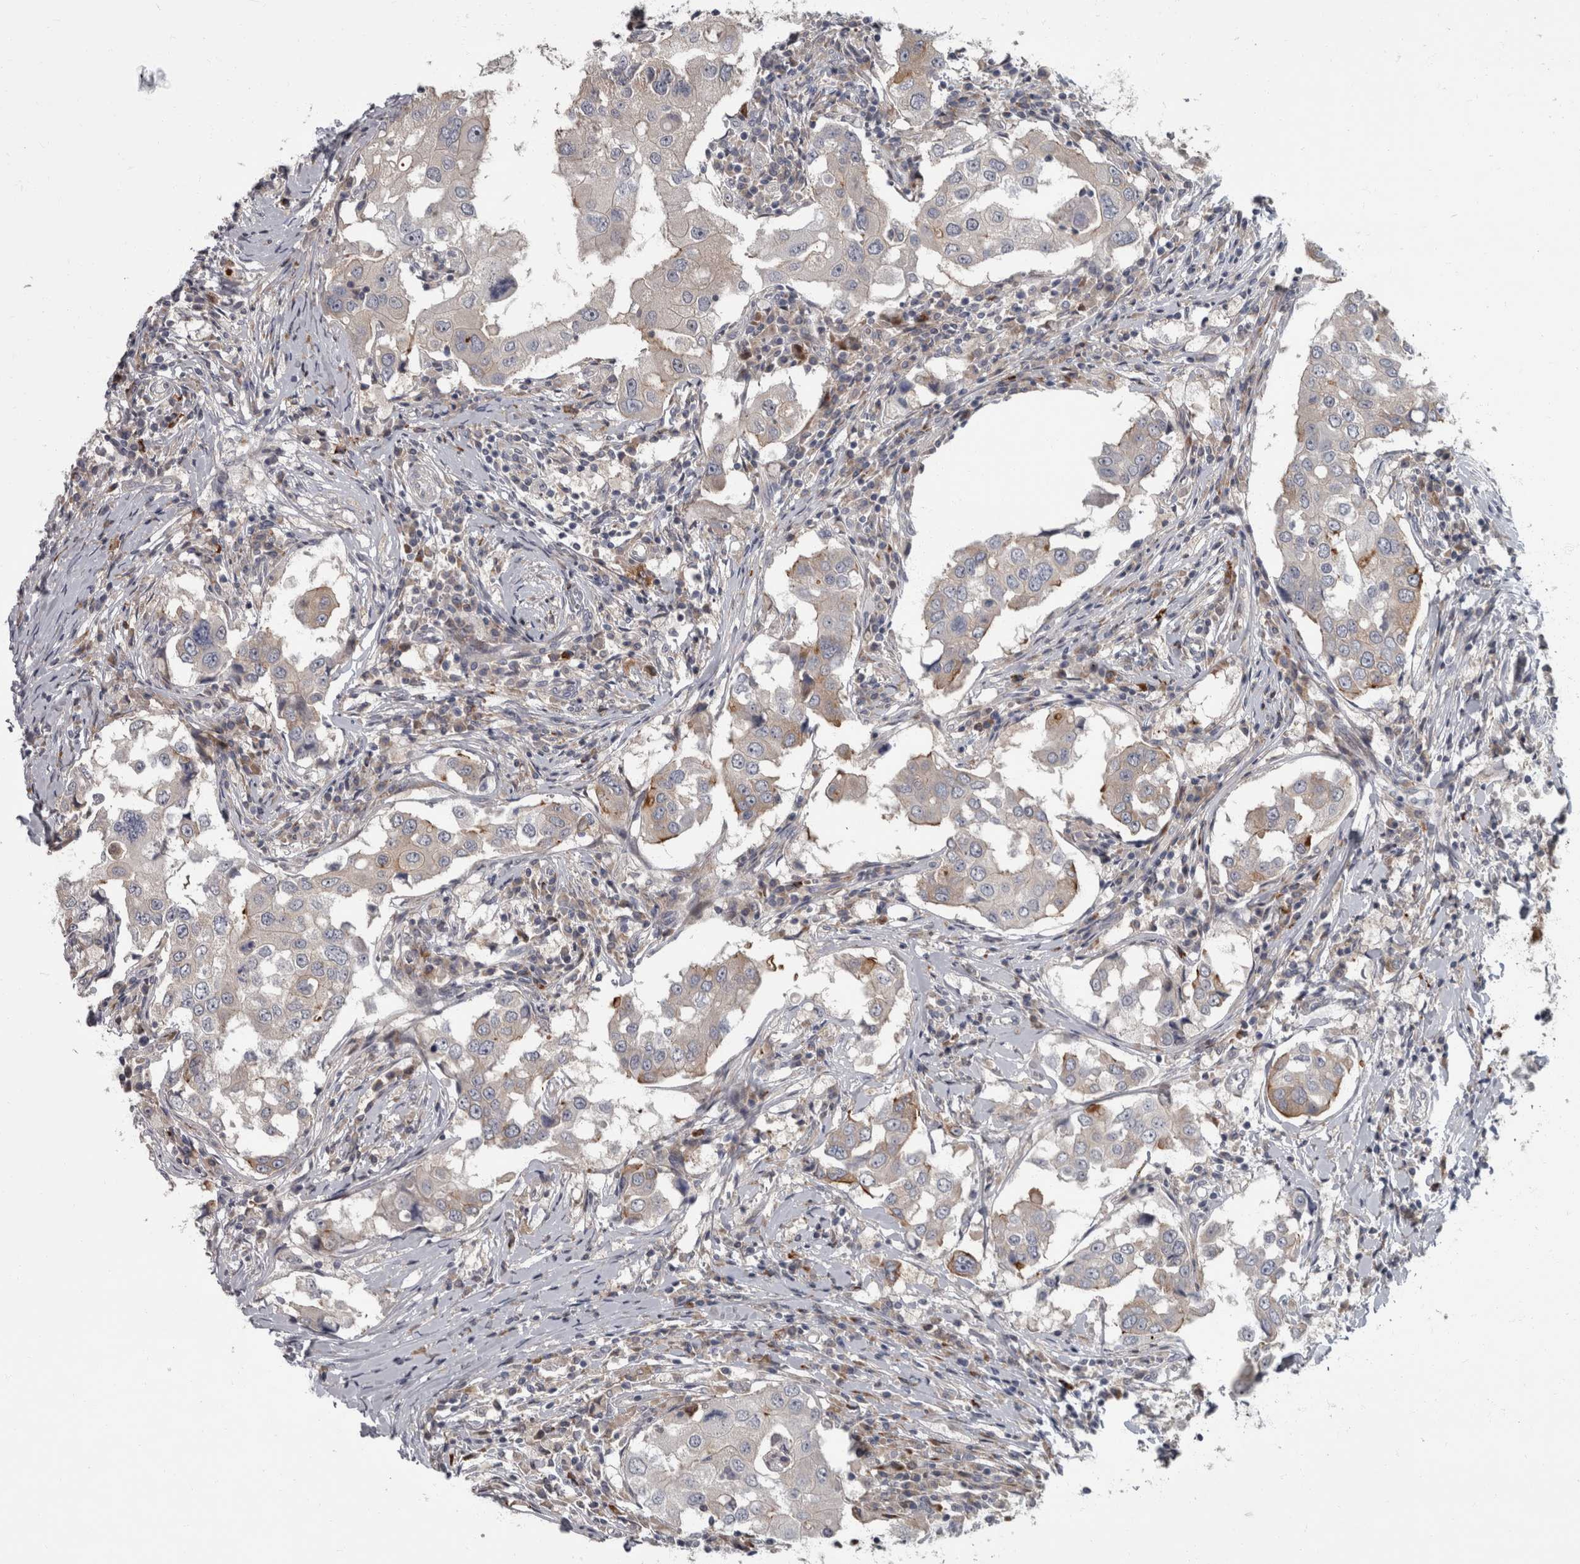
{"staining": {"intensity": "moderate", "quantity": "<25%", "location": "cytoplasmic/membranous"}, "tissue": "breast cancer", "cell_type": "Tumor cells", "image_type": "cancer", "snomed": [{"axis": "morphology", "description": "Duct carcinoma"}, {"axis": "topography", "description": "Breast"}], "caption": "Immunohistochemistry of infiltrating ductal carcinoma (breast) displays low levels of moderate cytoplasmic/membranous staining in approximately <25% of tumor cells.", "gene": "CDC42BPG", "patient": {"sex": "female", "age": 27}}